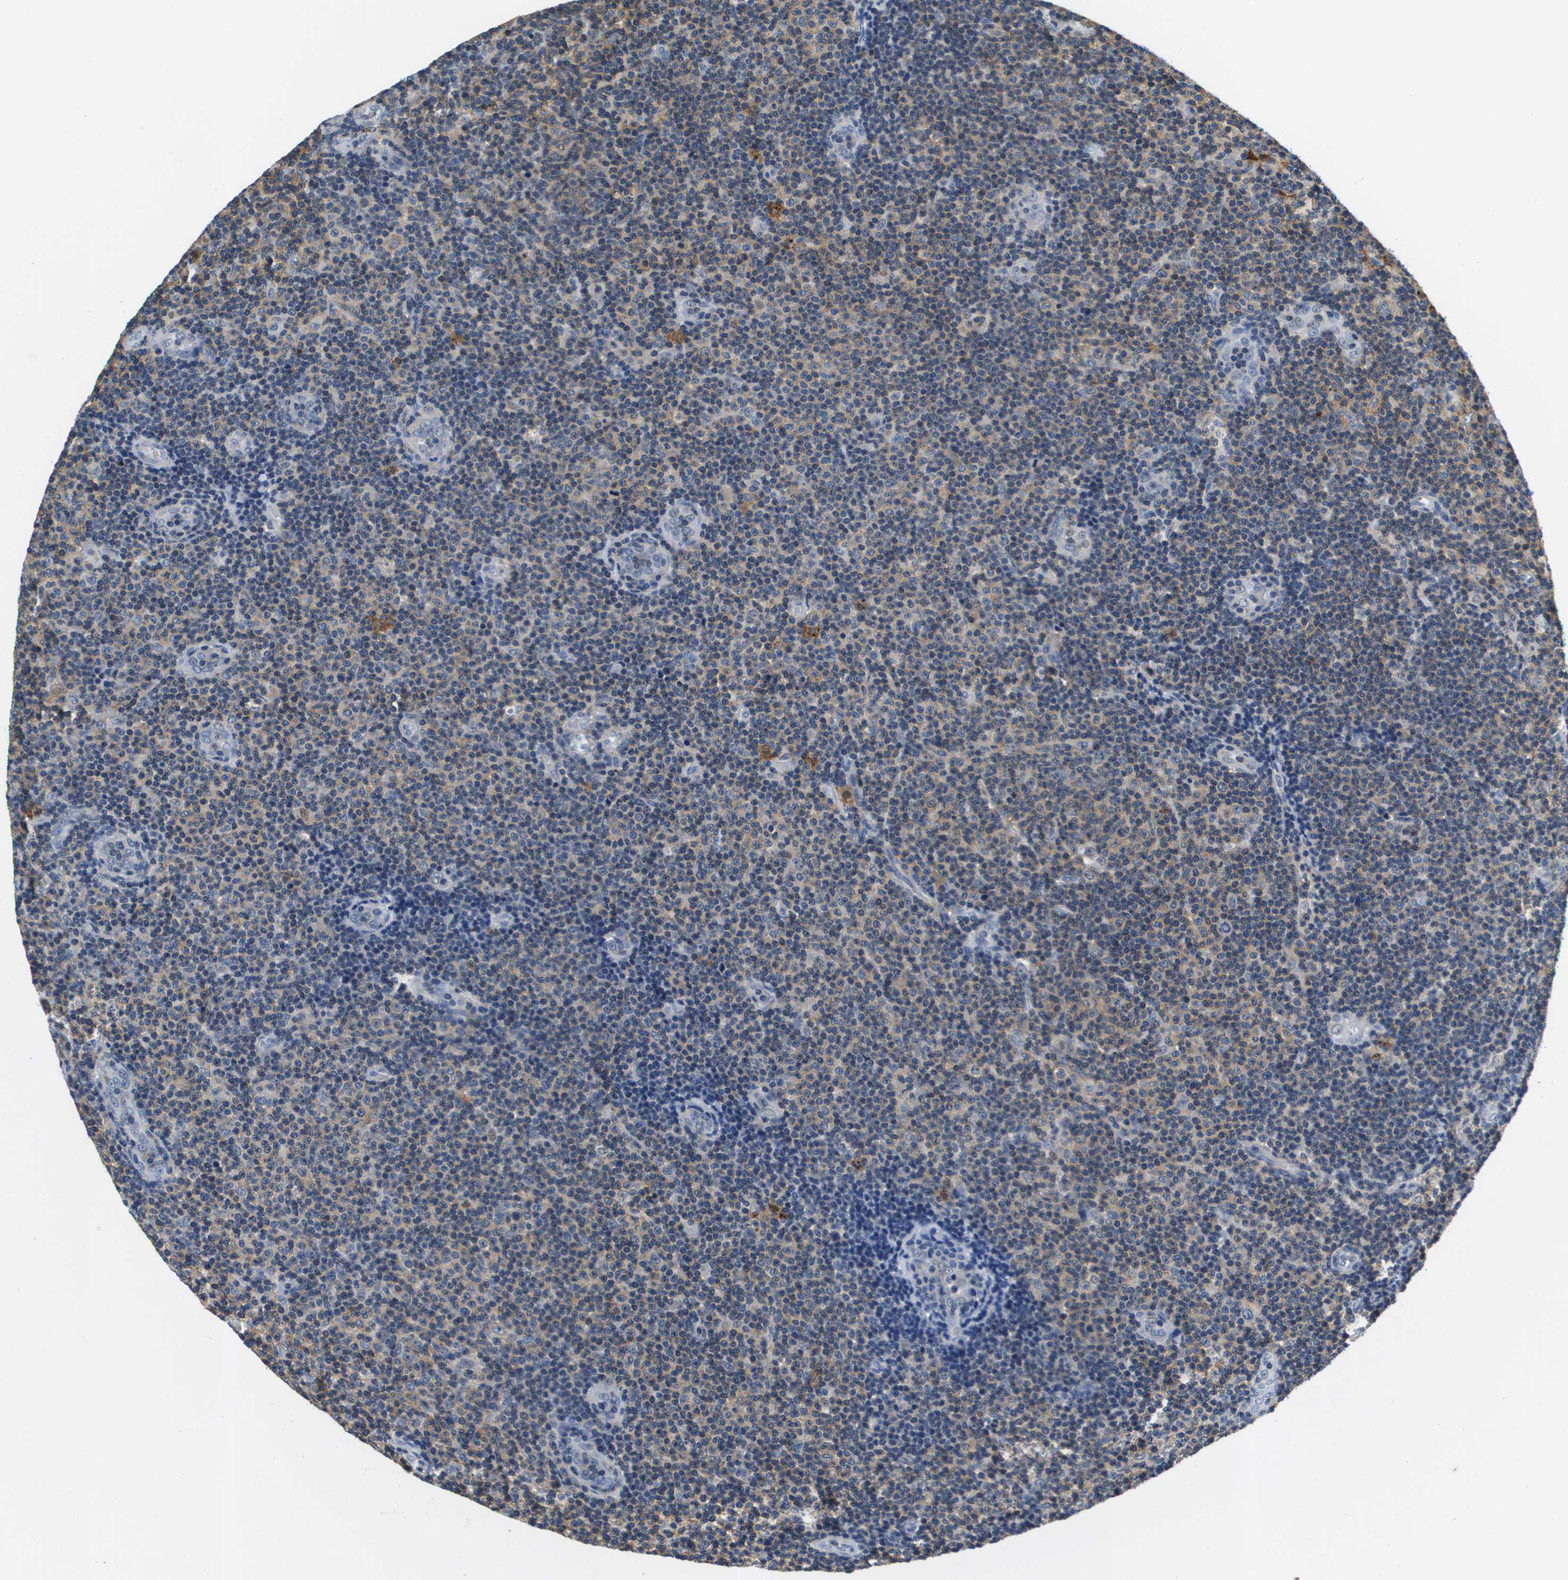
{"staining": {"intensity": "weak", "quantity": "25%-75%", "location": "cytoplasmic/membranous"}, "tissue": "lymphoma", "cell_type": "Tumor cells", "image_type": "cancer", "snomed": [{"axis": "morphology", "description": "Malignant lymphoma, non-Hodgkin's type, Low grade"}, {"axis": "topography", "description": "Lymph node"}], "caption": "A micrograph of human low-grade malignant lymphoma, non-Hodgkin's type stained for a protein demonstrates weak cytoplasmic/membranous brown staining in tumor cells.", "gene": "KCNQ5", "patient": {"sex": "male", "age": 83}}